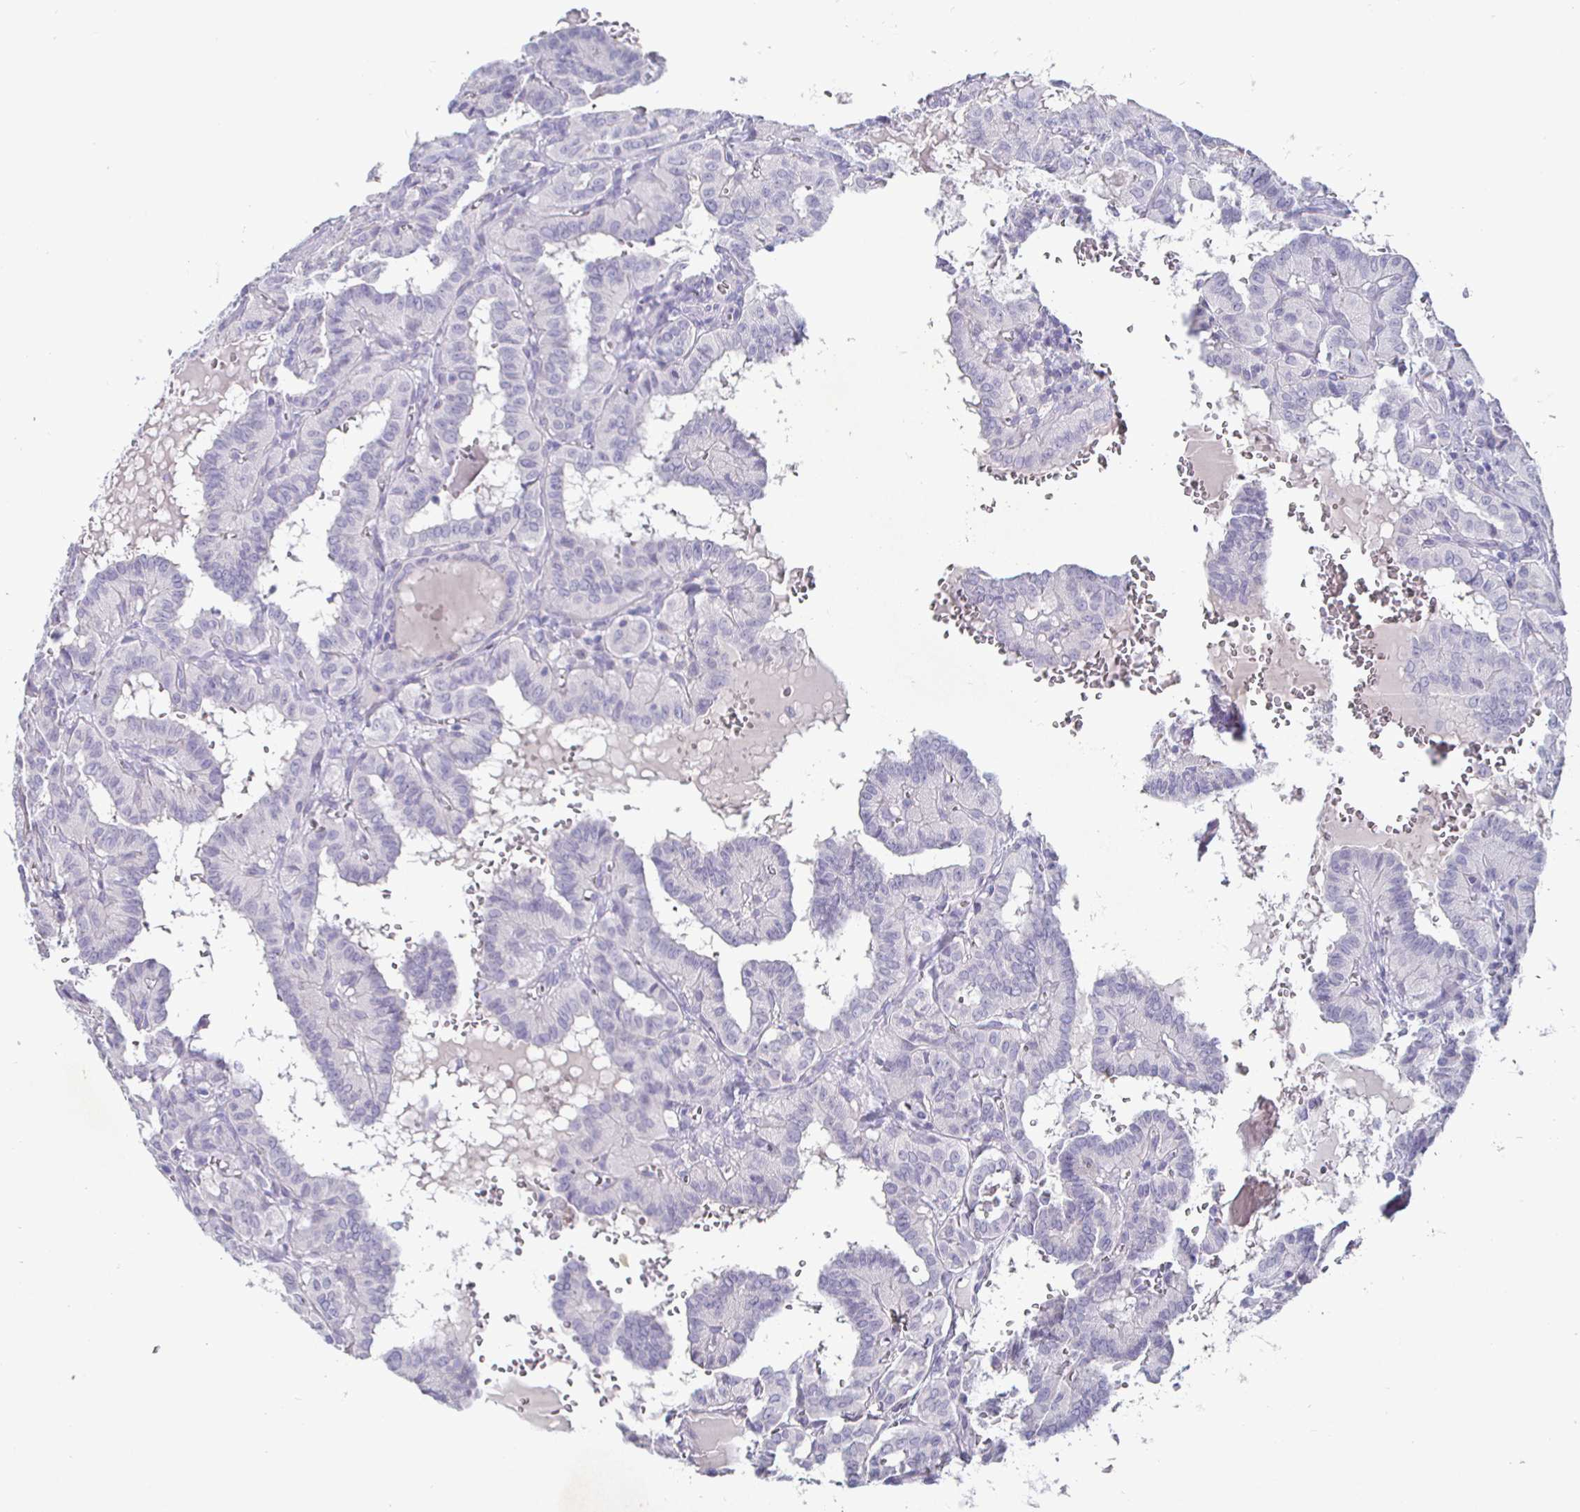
{"staining": {"intensity": "negative", "quantity": "none", "location": "none"}, "tissue": "thyroid cancer", "cell_type": "Tumor cells", "image_type": "cancer", "snomed": [{"axis": "morphology", "description": "Papillary adenocarcinoma, NOS"}, {"axis": "topography", "description": "Thyroid gland"}], "caption": "Thyroid cancer (papillary adenocarcinoma) stained for a protein using immunohistochemistry (IHC) shows no expression tumor cells.", "gene": "ENPP1", "patient": {"sex": "female", "age": 21}}